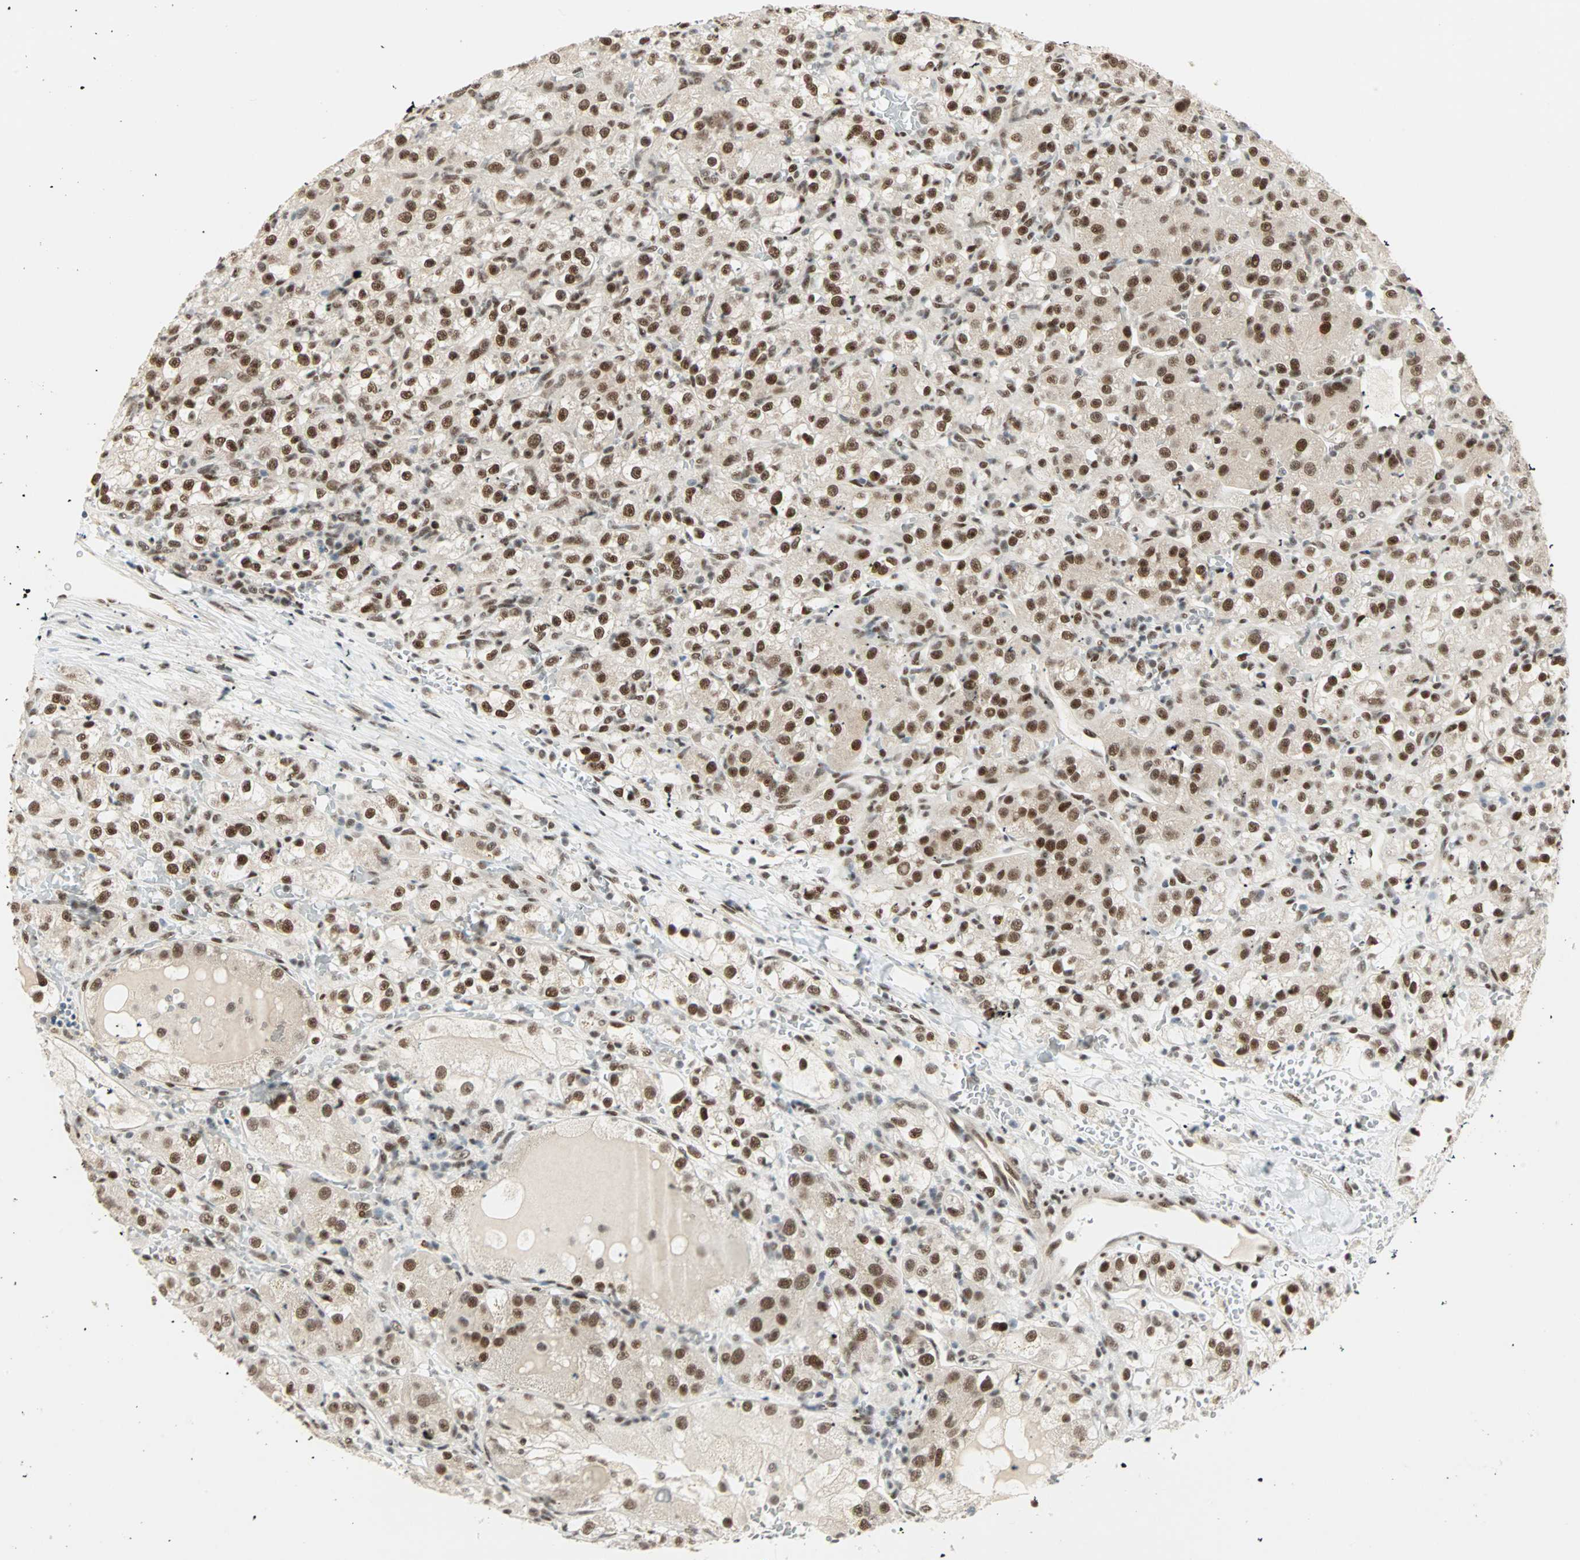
{"staining": {"intensity": "strong", "quantity": ">75%", "location": "nuclear"}, "tissue": "renal cancer", "cell_type": "Tumor cells", "image_type": "cancer", "snomed": [{"axis": "morphology", "description": "Normal tissue, NOS"}, {"axis": "morphology", "description": "Adenocarcinoma, NOS"}, {"axis": "topography", "description": "Kidney"}], "caption": "Strong nuclear staining for a protein is appreciated in approximately >75% of tumor cells of renal adenocarcinoma using immunohistochemistry.", "gene": "BLM", "patient": {"sex": "male", "age": 61}}